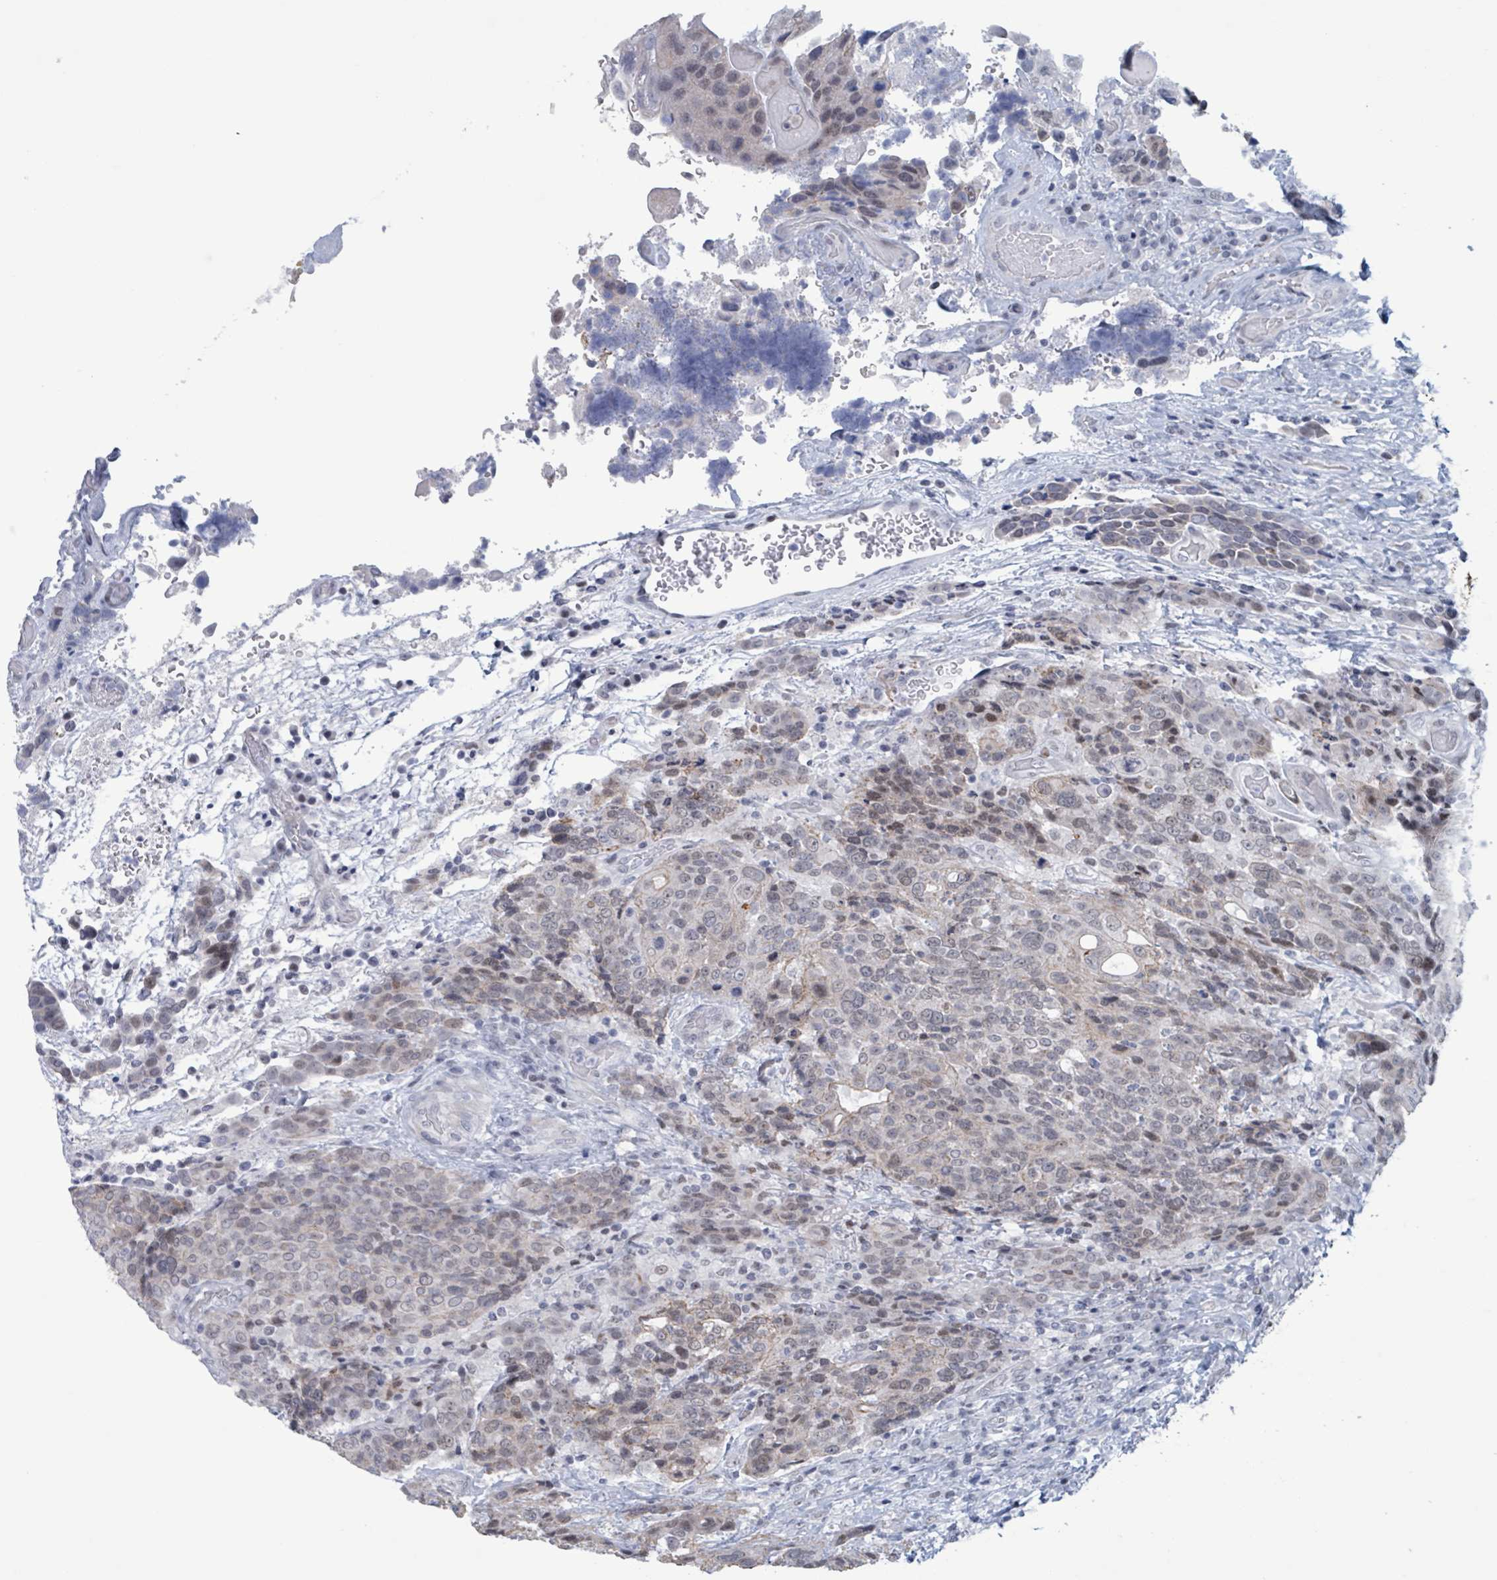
{"staining": {"intensity": "weak", "quantity": "25%-75%", "location": "nuclear"}, "tissue": "urothelial cancer", "cell_type": "Tumor cells", "image_type": "cancer", "snomed": [{"axis": "morphology", "description": "Urothelial carcinoma, High grade"}, {"axis": "topography", "description": "Urinary bladder"}], "caption": "Brown immunohistochemical staining in urothelial carcinoma (high-grade) shows weak nuclear positivity in about 25%-75% of tumor cells.", "gene": "CT45A5", "patient": {"sex": "female", "age": 70}}